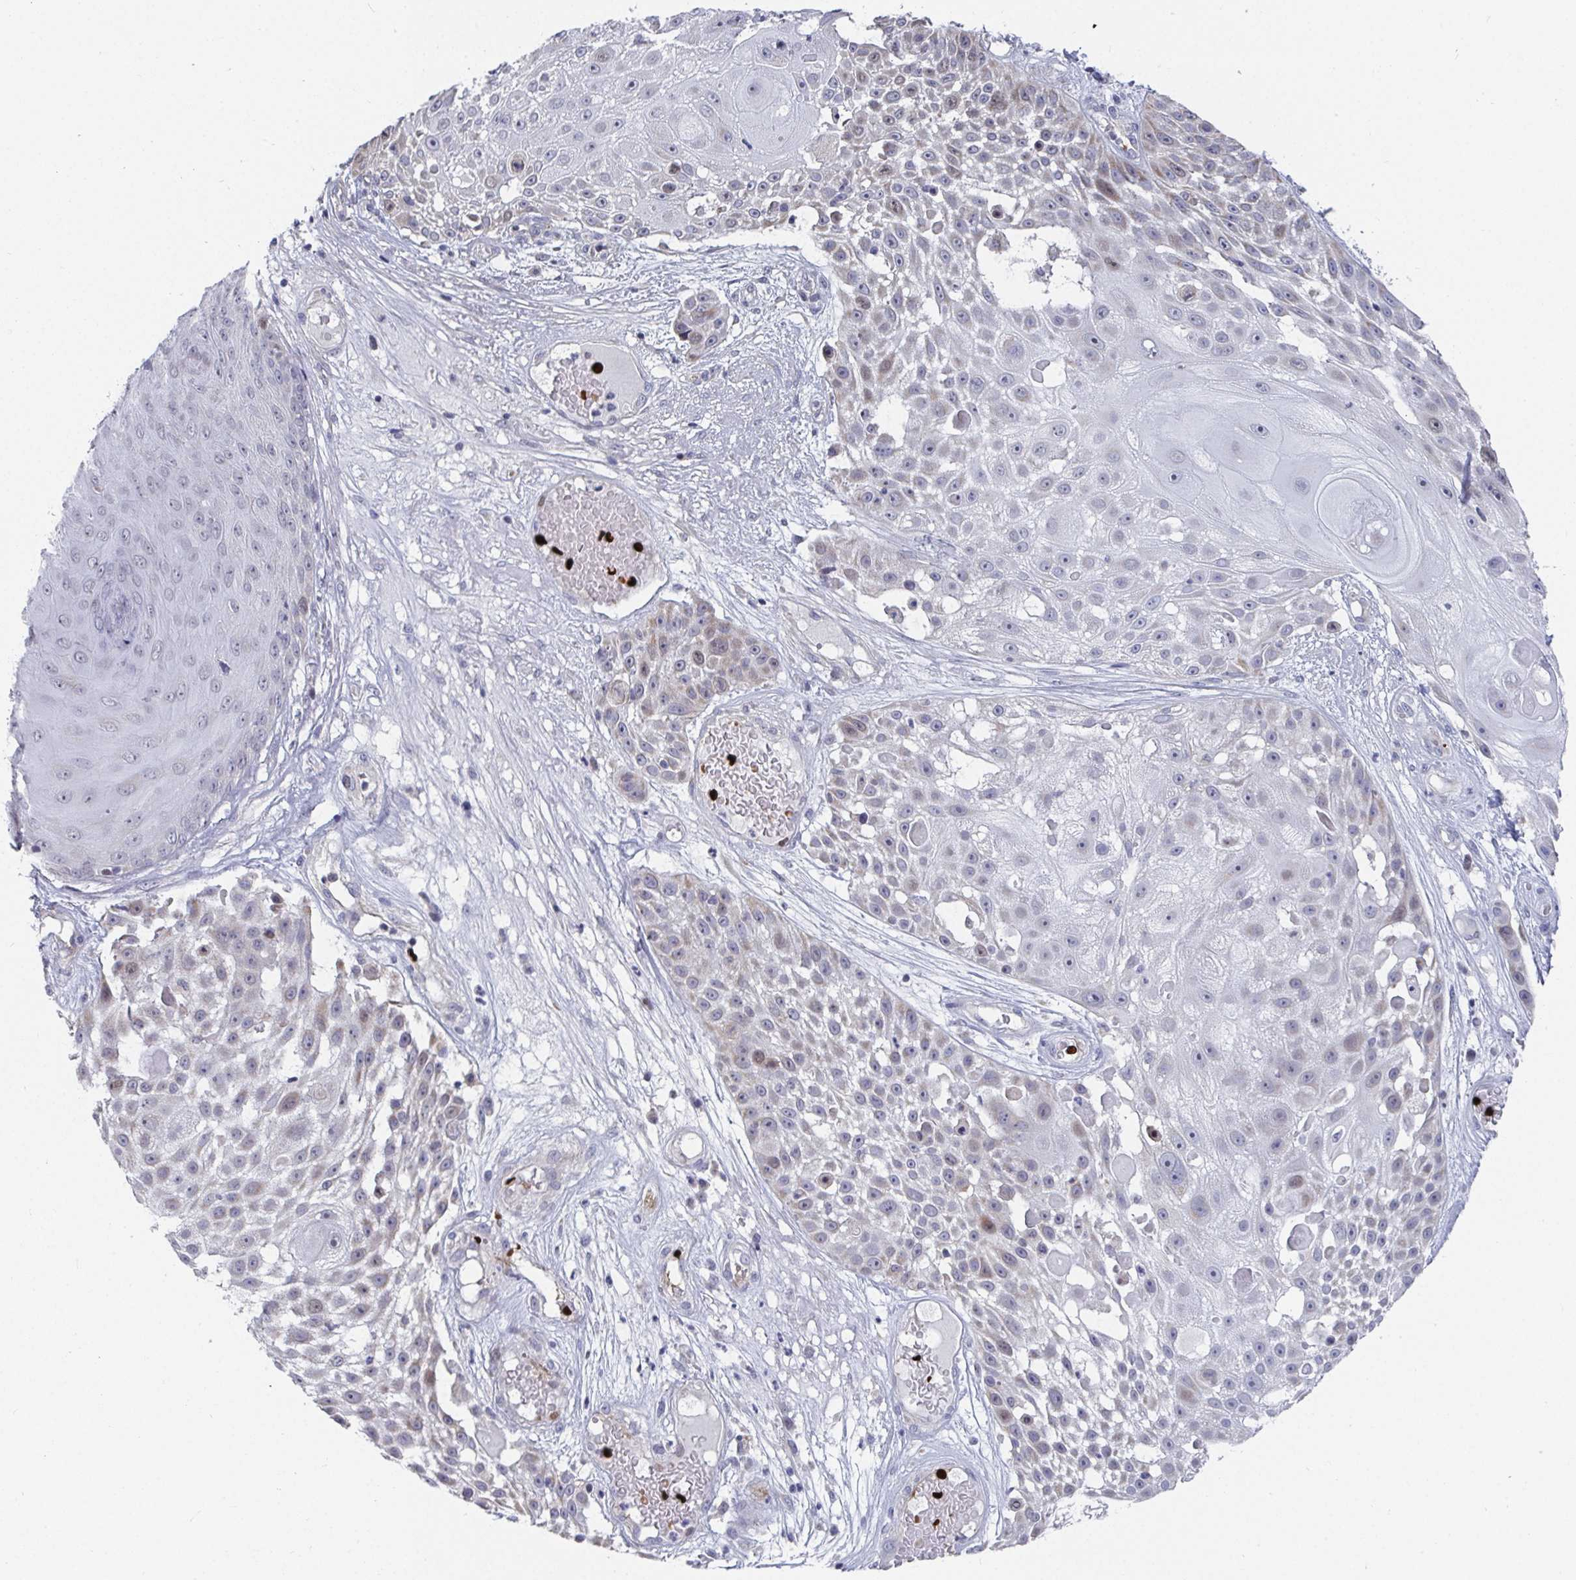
{"staining": {"intensity": "weak", "quantity": "<25%", "location": "nuclear"}, "tissue": "skin cancer", "cell_type": "Tumor cells", "image_type": "cancer", "snomed": [{"axis": "morphology", "description": "Squamous cell carcinoma, NOS"}, {"axis": "topography", "description": "Skin"}], "caption": "Immunohistochemistry histopathology image of skin cancer stained for a protein (brown), which reveals no positivity in tumor cells.", "gene": "ATP5F1C", "patient": {"sex": "female", "age": 86}}